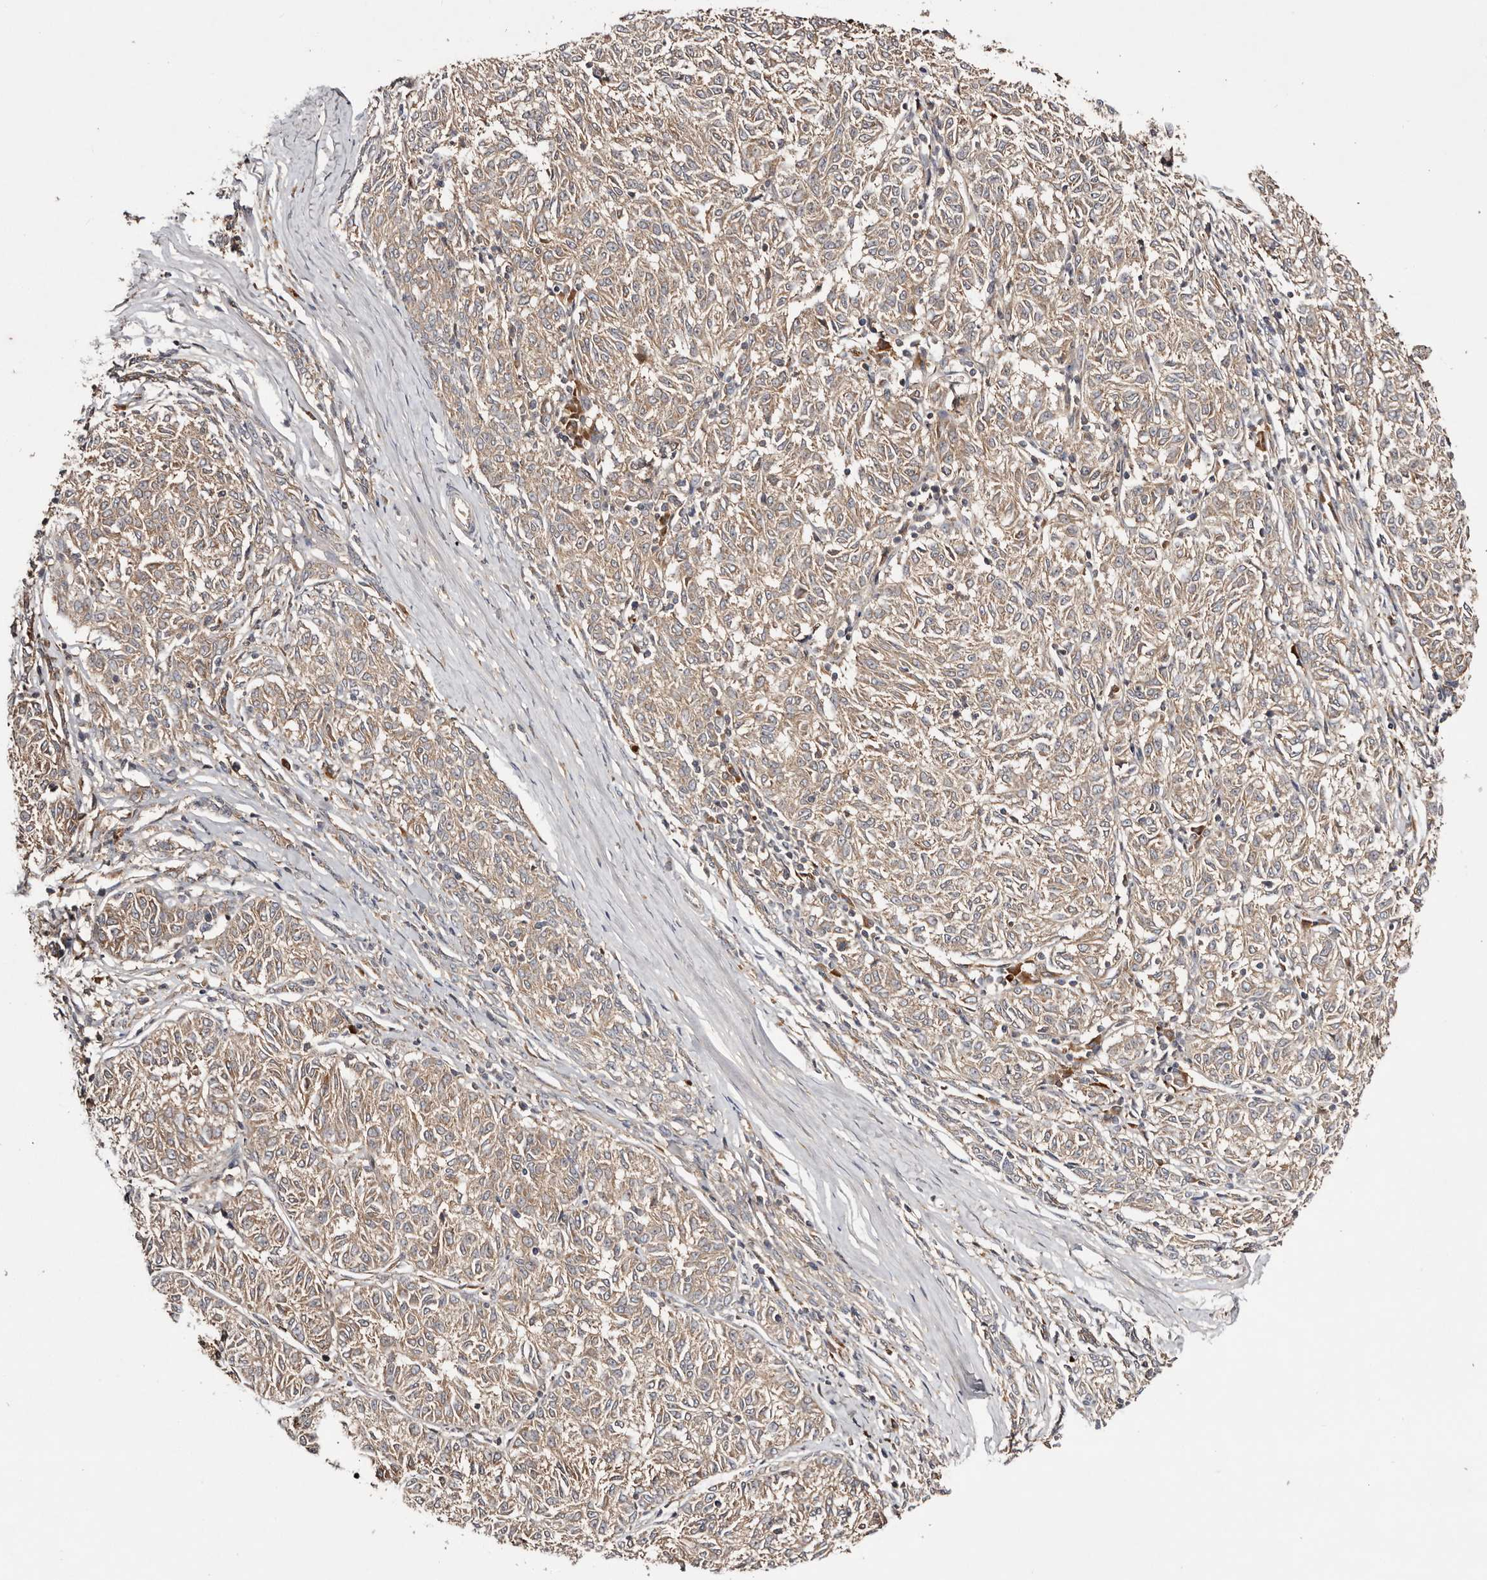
{"staining": {"intensity": "weak", "quantity": ">75%", "location": "cytoplasmic/membranous"}, "tissue": "melanoma", "cell_type": "Tumor cells", "image_type": "cancer", "snomed": [{"axis": "morphology", "description": "Malignant melanoma, NOS"}, {"axis": "topography", "description": "Skin"}], "caption": "The image shows a brown stain indicating the presence of a protein in the cytoplasmic/membranous of tumor cells in malignant melanoma.", "gene": "PKIB", "patient": {"sex": "female", "age": 72}}